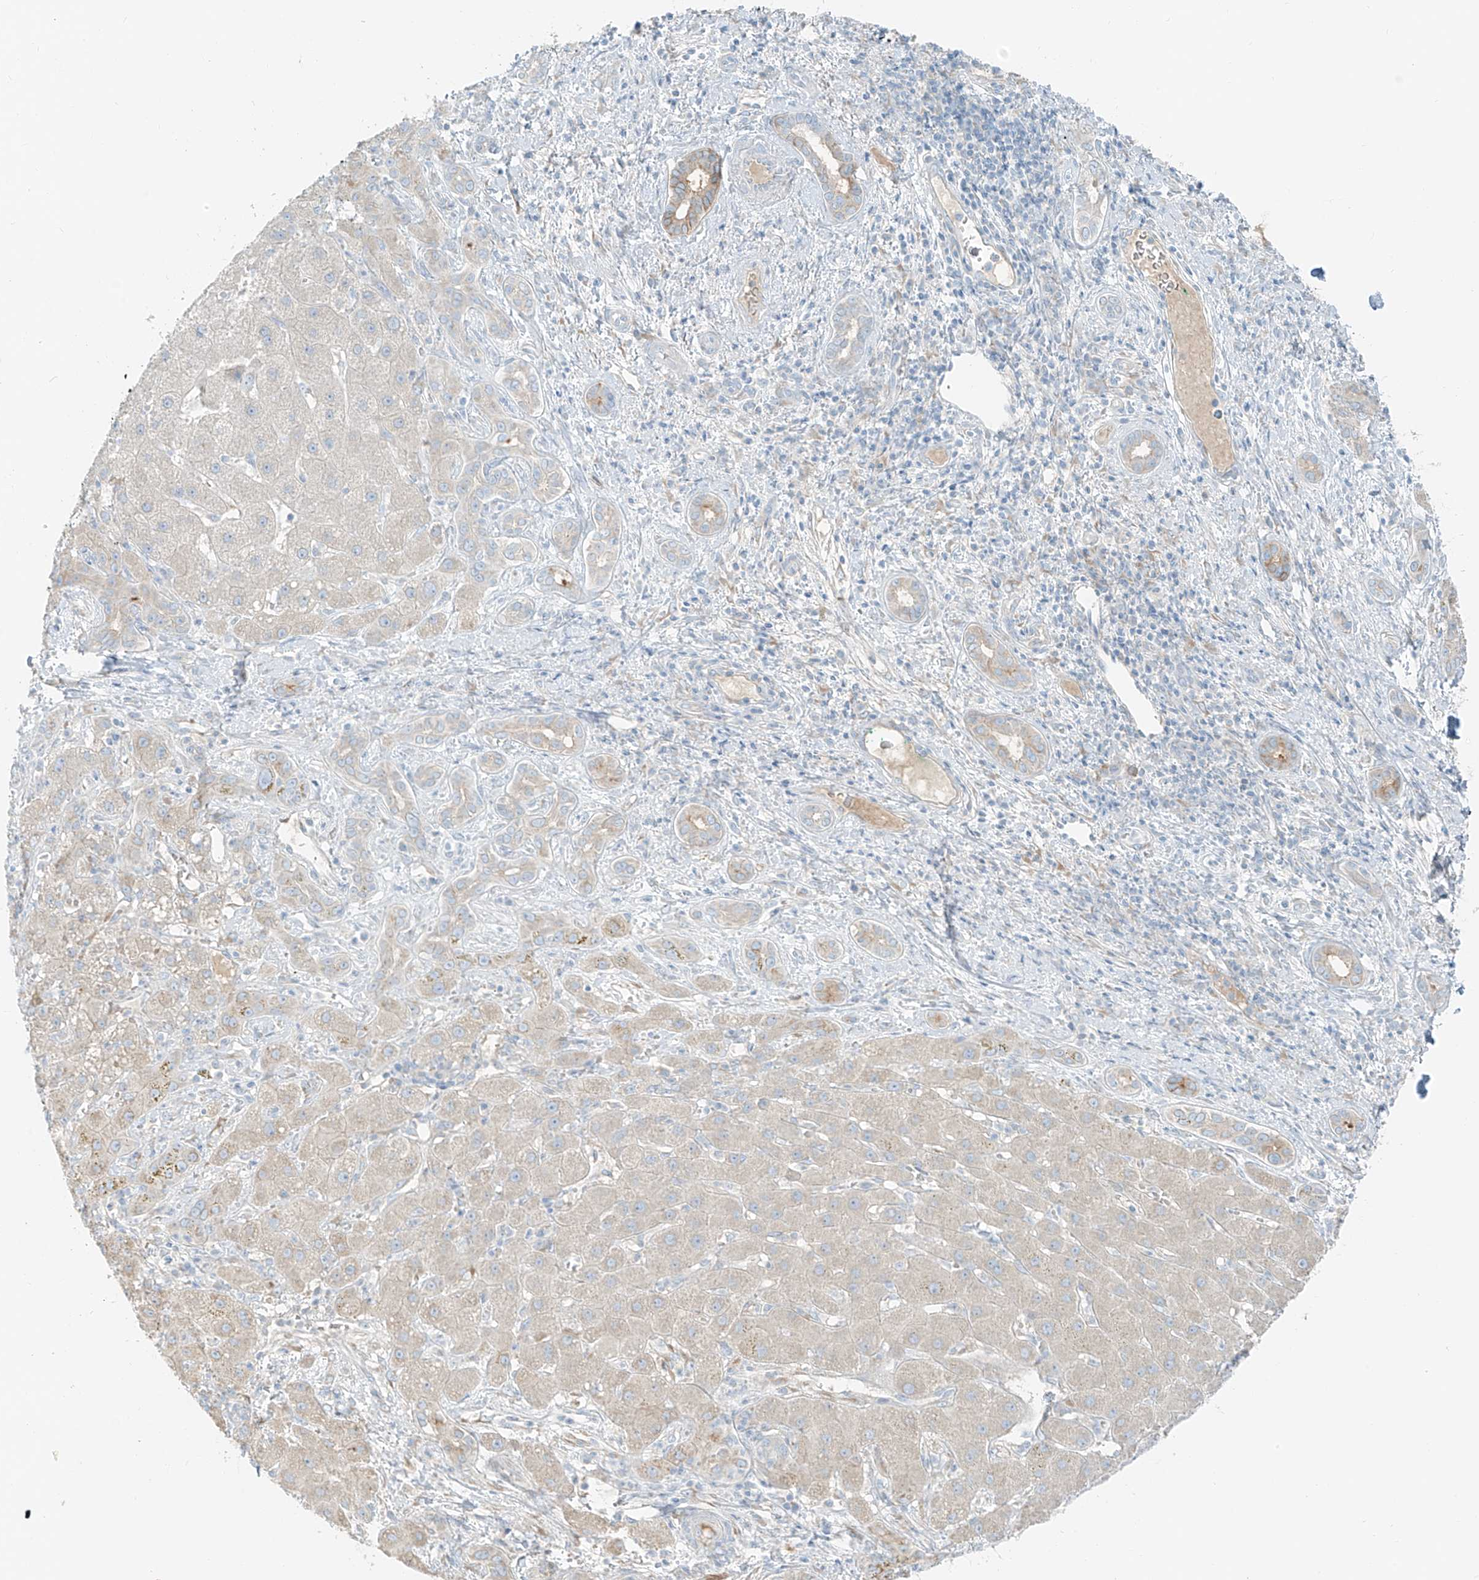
{"staining": {"intensity": "weak", "quantity": "<25%", "location": "cytoplasmic/membranous"}, "tissue": "liver cancer", "cell_type": "Tumor cells", "image_type": "cancer", "snomed": [{"axis": "morphology", "description": "Carcinoma, Hepatocellular, NOS"}, {"axis": "topography", "description": "Liver"}], "caption": "Liver cancer stained for a protein using immunohistochemistry (IHC) displays no expression tumor cells.", "gene": "FSTL1", "patient": {"sex": "male", "age": 65}}